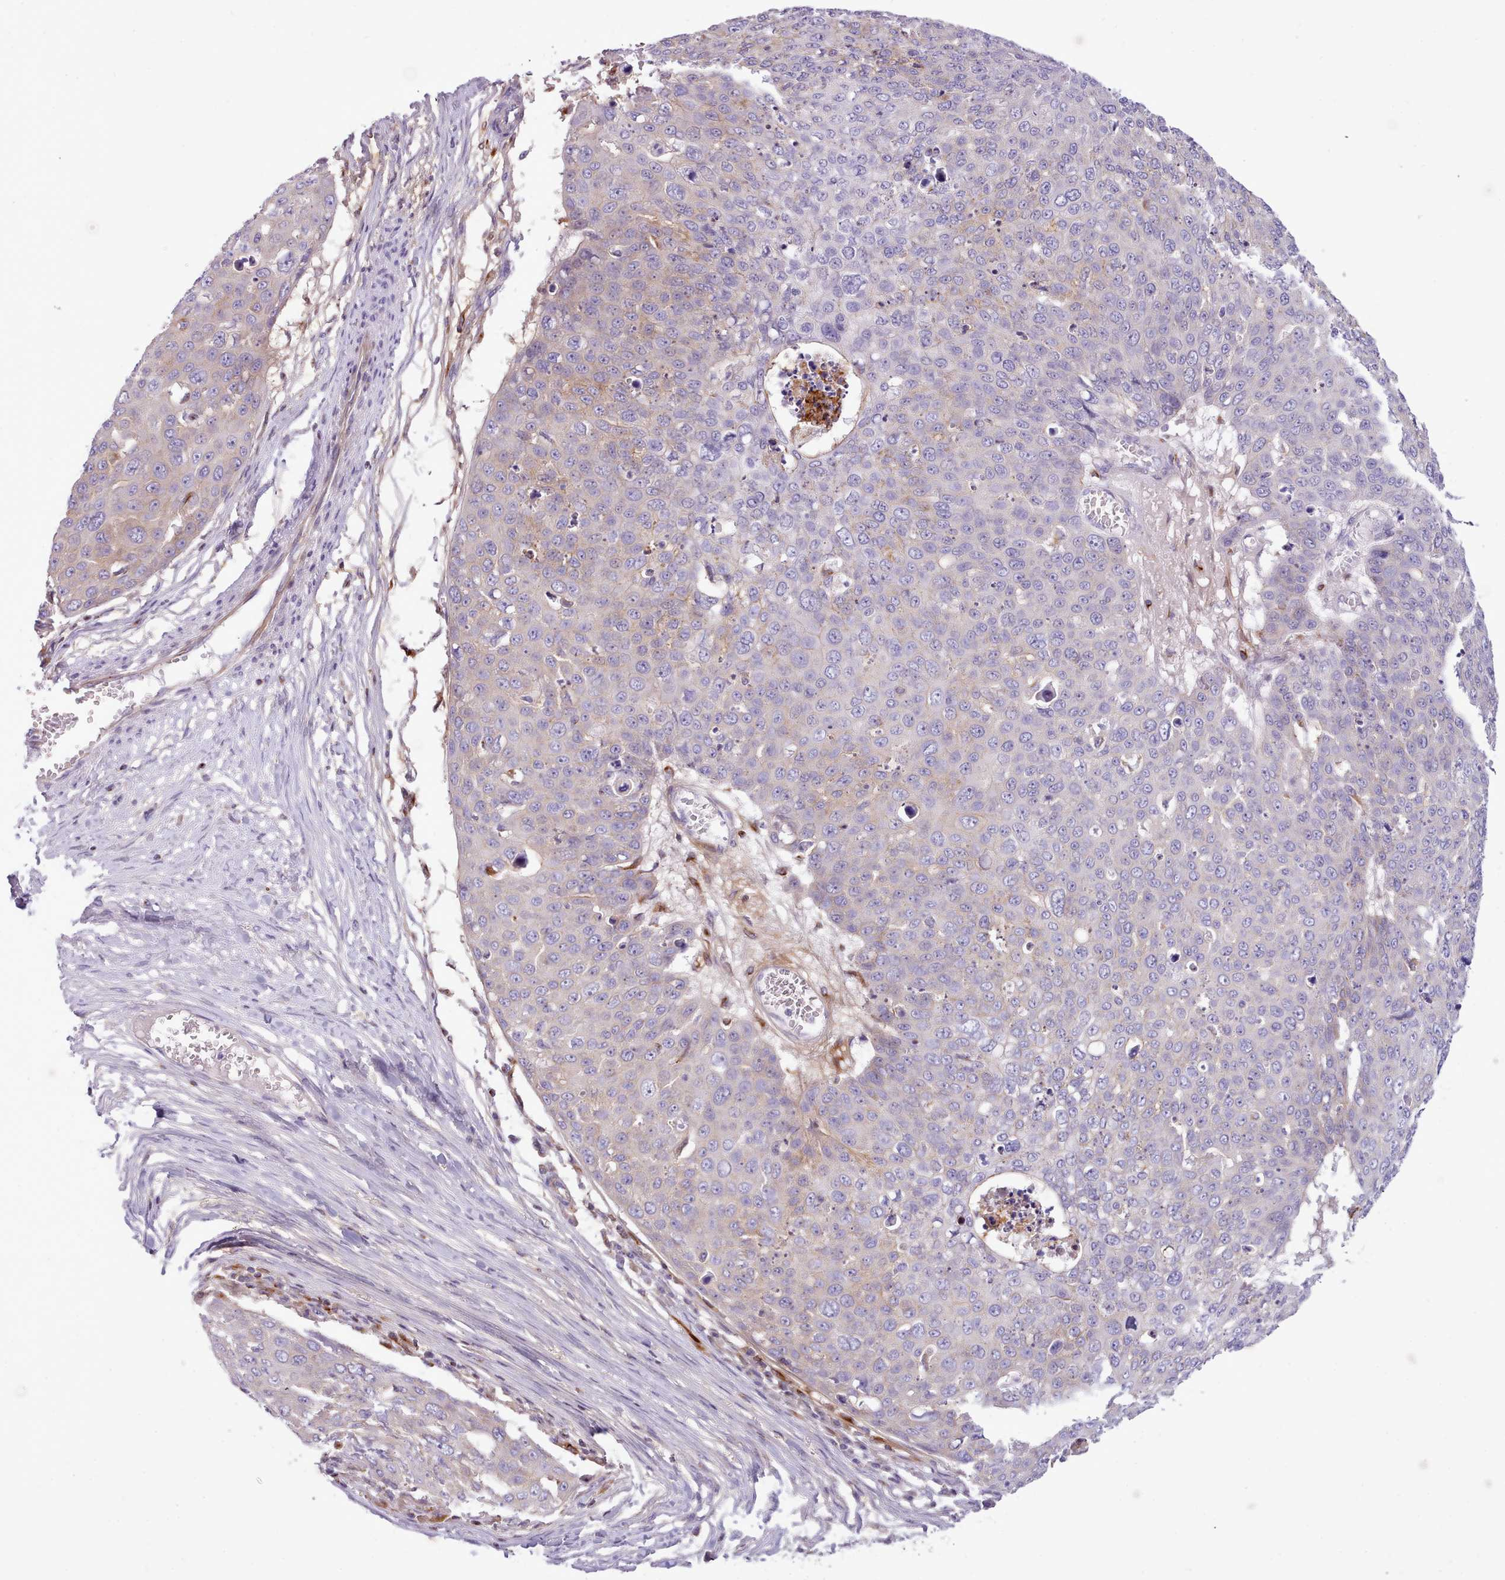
{"staining": {"intensity": "weak", "quantity": "<25%", "location": "cytoplasmic/membranous"}, "tissue": "skin cancer", "cell_type": "Tumor cells", "image_type": "cancer", "snomed": [{"axis": "morphology", "description": "Squamous cell carcinoma, NOS"}, {"axis": "topography", "description": "Skin"}], "caption": "High magnification brightfield microscopy of skin cancer stained with DAB (brown) and counterstained with hematoxylin (blue): tumor cells show no significant expression. (DAB (3,3'-diaminobenzidine) immunohistochemistry visualized using brightfield microscopy, high magnification).", "gene": "CYP2A13", "patient": {"sex": "male", "age": 71}}